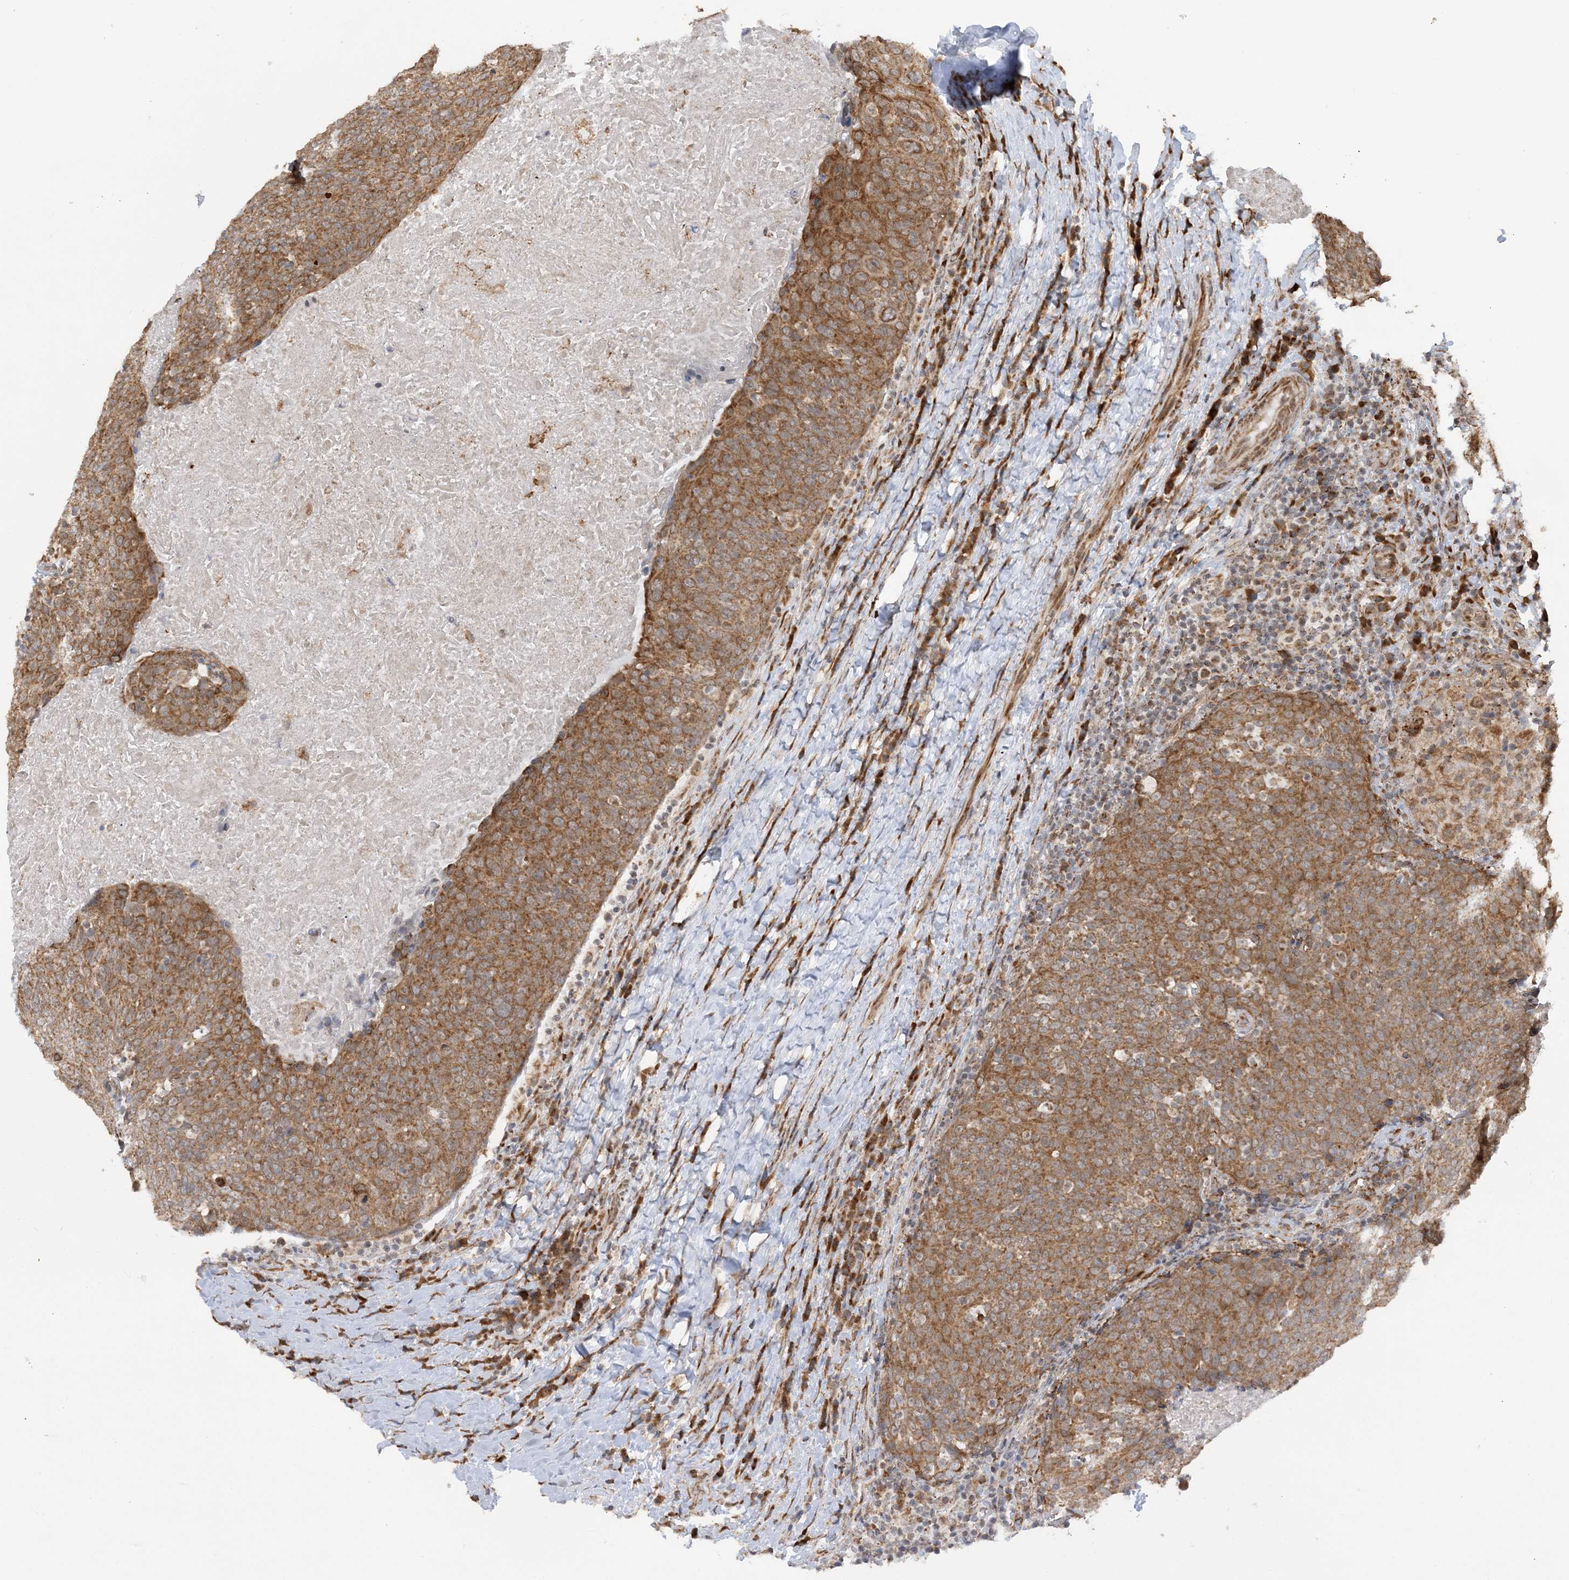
{"staining": {"intensity": "moderate", "quantity": ">75%", "location": "cytoplasmic/membranous"}, "tissue": "head and neck cancer", "cell_type": "Tumor cells", "image_type": "cancer", "snomed": [{"axis": "morphology", "description": "Squamous cell carcinoma, NOS"}, {"axis": "morphology", "description": "Squamous cell carcinoma, metastatic, NOS"}, {"axis": "topography", "description": "Lymph node"}, {"axis": "topography", "description": "Head-Neck"}], "caption": "Tumor cells reveal medium levels of moderate cytoplasmic/membranous positivity in approximately >75% of cells in head and neck cancer.", "gene": "MRPL47", "patient": {"sex": "male", "age": 62}}